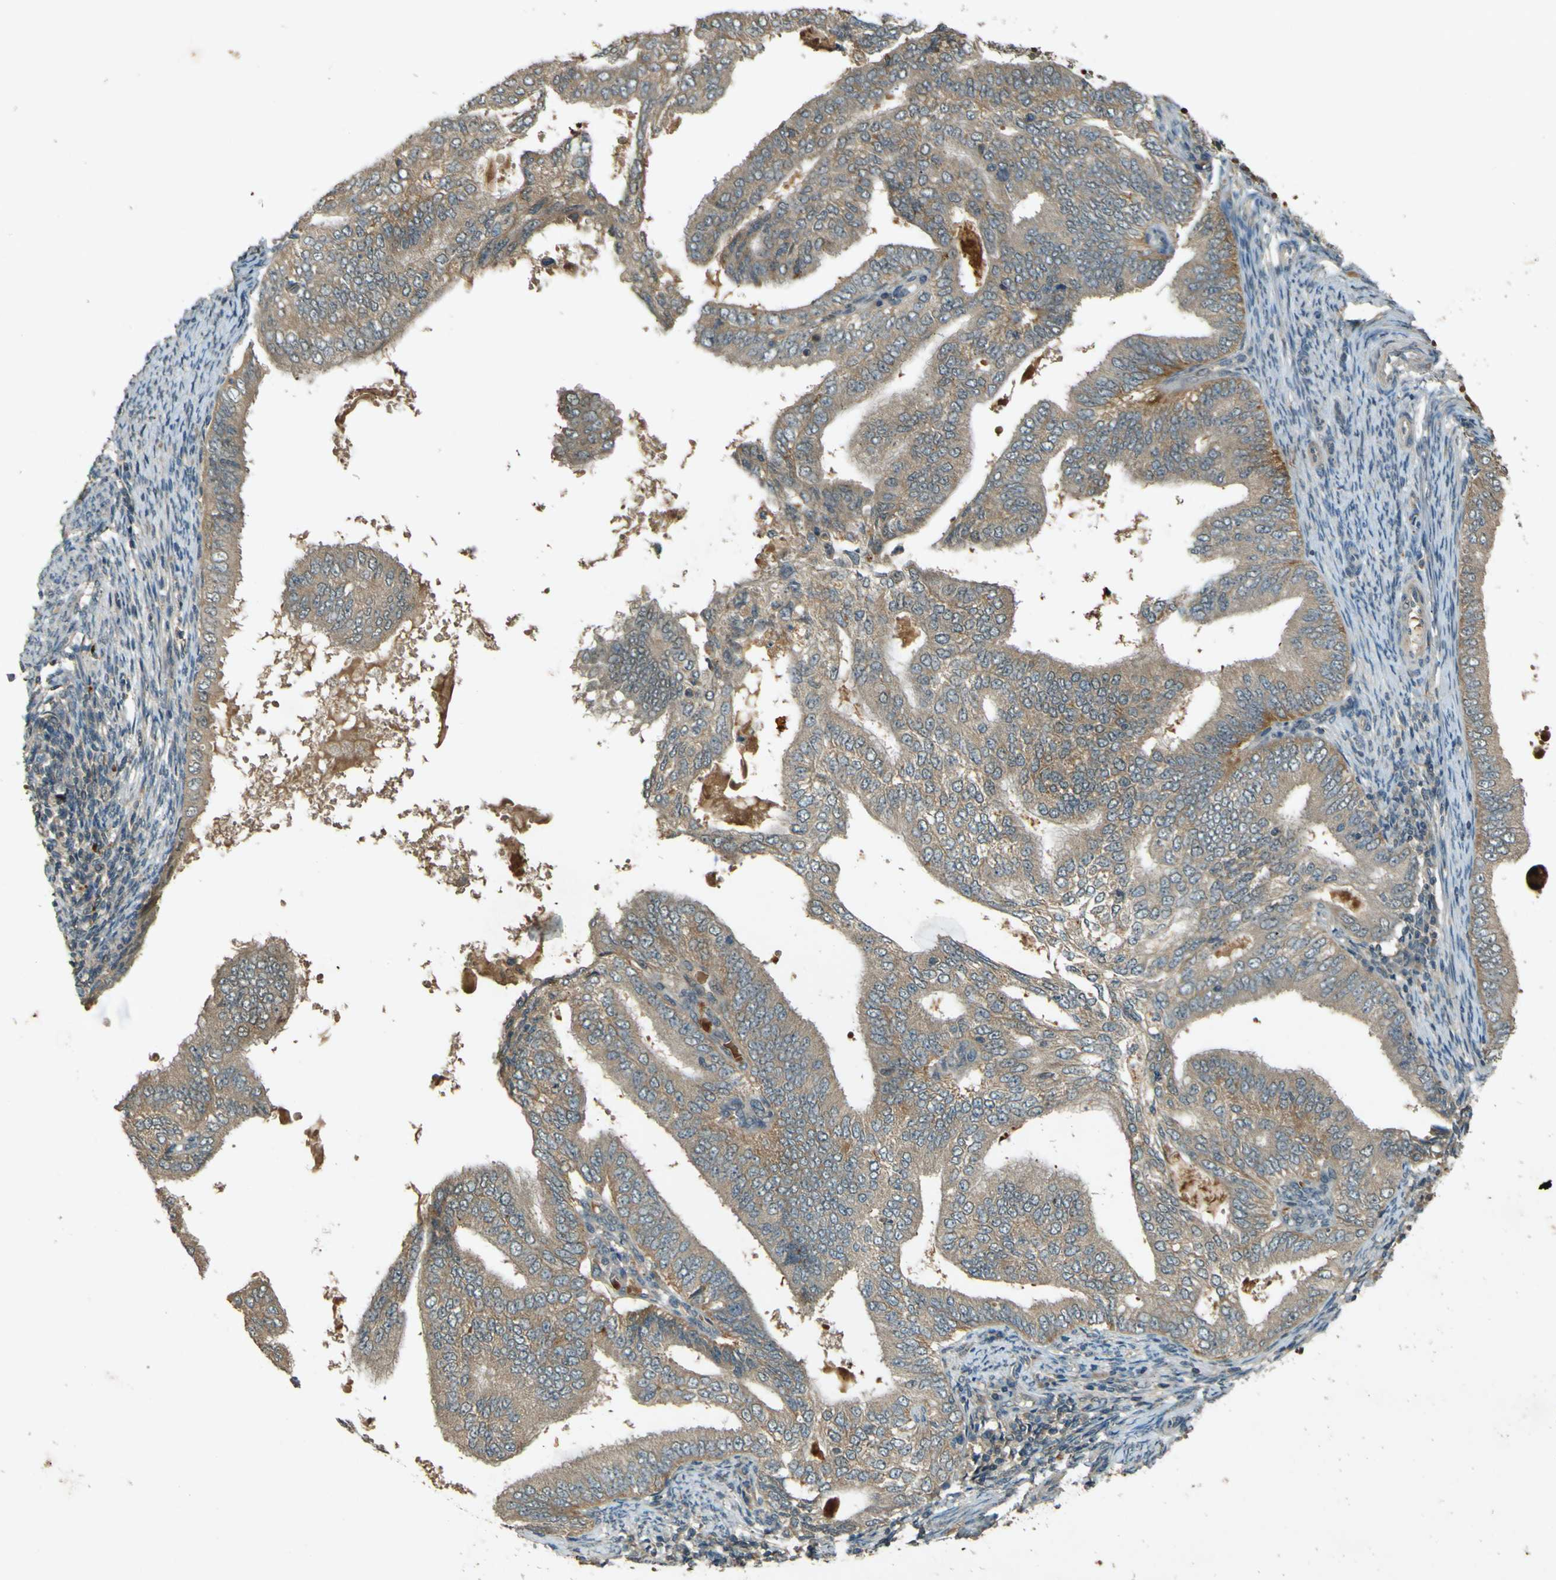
{"staining": {"intensity": "weak", "quantity": ">75%", "location": "cytoplasmic/membranous"}, "tissue": "endometrial cancer", "cell_type": "Tumor cells", "image_type": "cancer", "snomed": [{"axis": "morphology", "description": "Adenocarcinoma, NOS"}, {"axis": "topography", "description": "Endometrium"}], "caption": "Immunohistochemistry (IHC) photomicrograph of adenocarcinoma (endometrial) stained for a protein (brown), which reveals low levels of weak cytoplasmic/membranous staining in about >75% of tumor cells.", "gene": "MPDZ", "patient": {"sex": "female", "age": 58}}